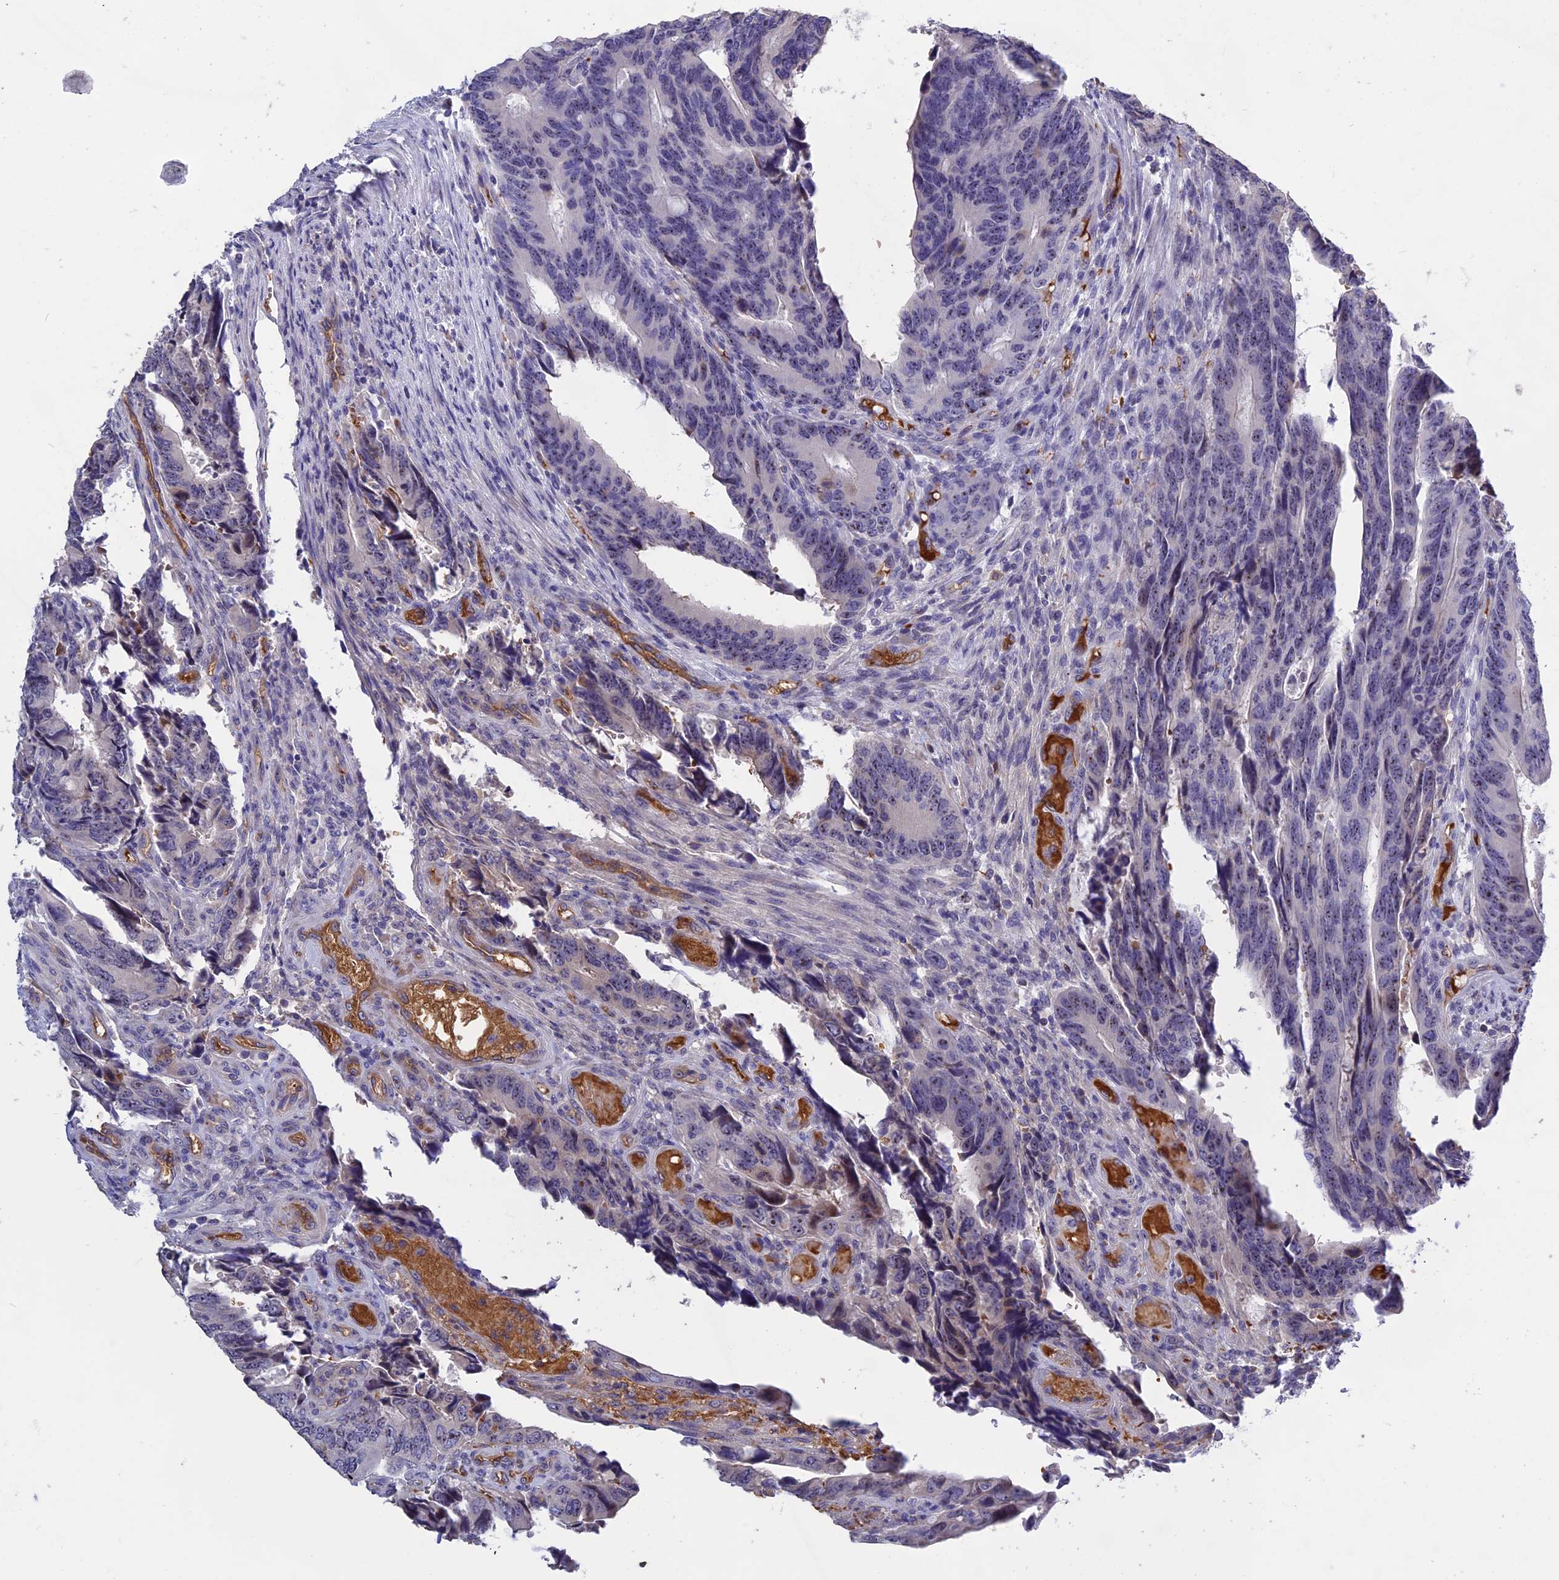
{"staining": {"intensity": "negative", "quantity": "none", "location": "none"}, "tissue": "colorectal cancer", "cell_type": "Tumor cells", "image_type": "cancer", "snomed": [{"axis": "morphology", "description": "Adenocarcinoma, NOS"}, {"axis": "topography", "description": "Colon"}], "caption": "IHC image of human colorectal cancer stained for a protein (brown), which displays no staining in tumor cells.", "gene": "KNOP1", "patient": {"sex": "male", "age": 87}}